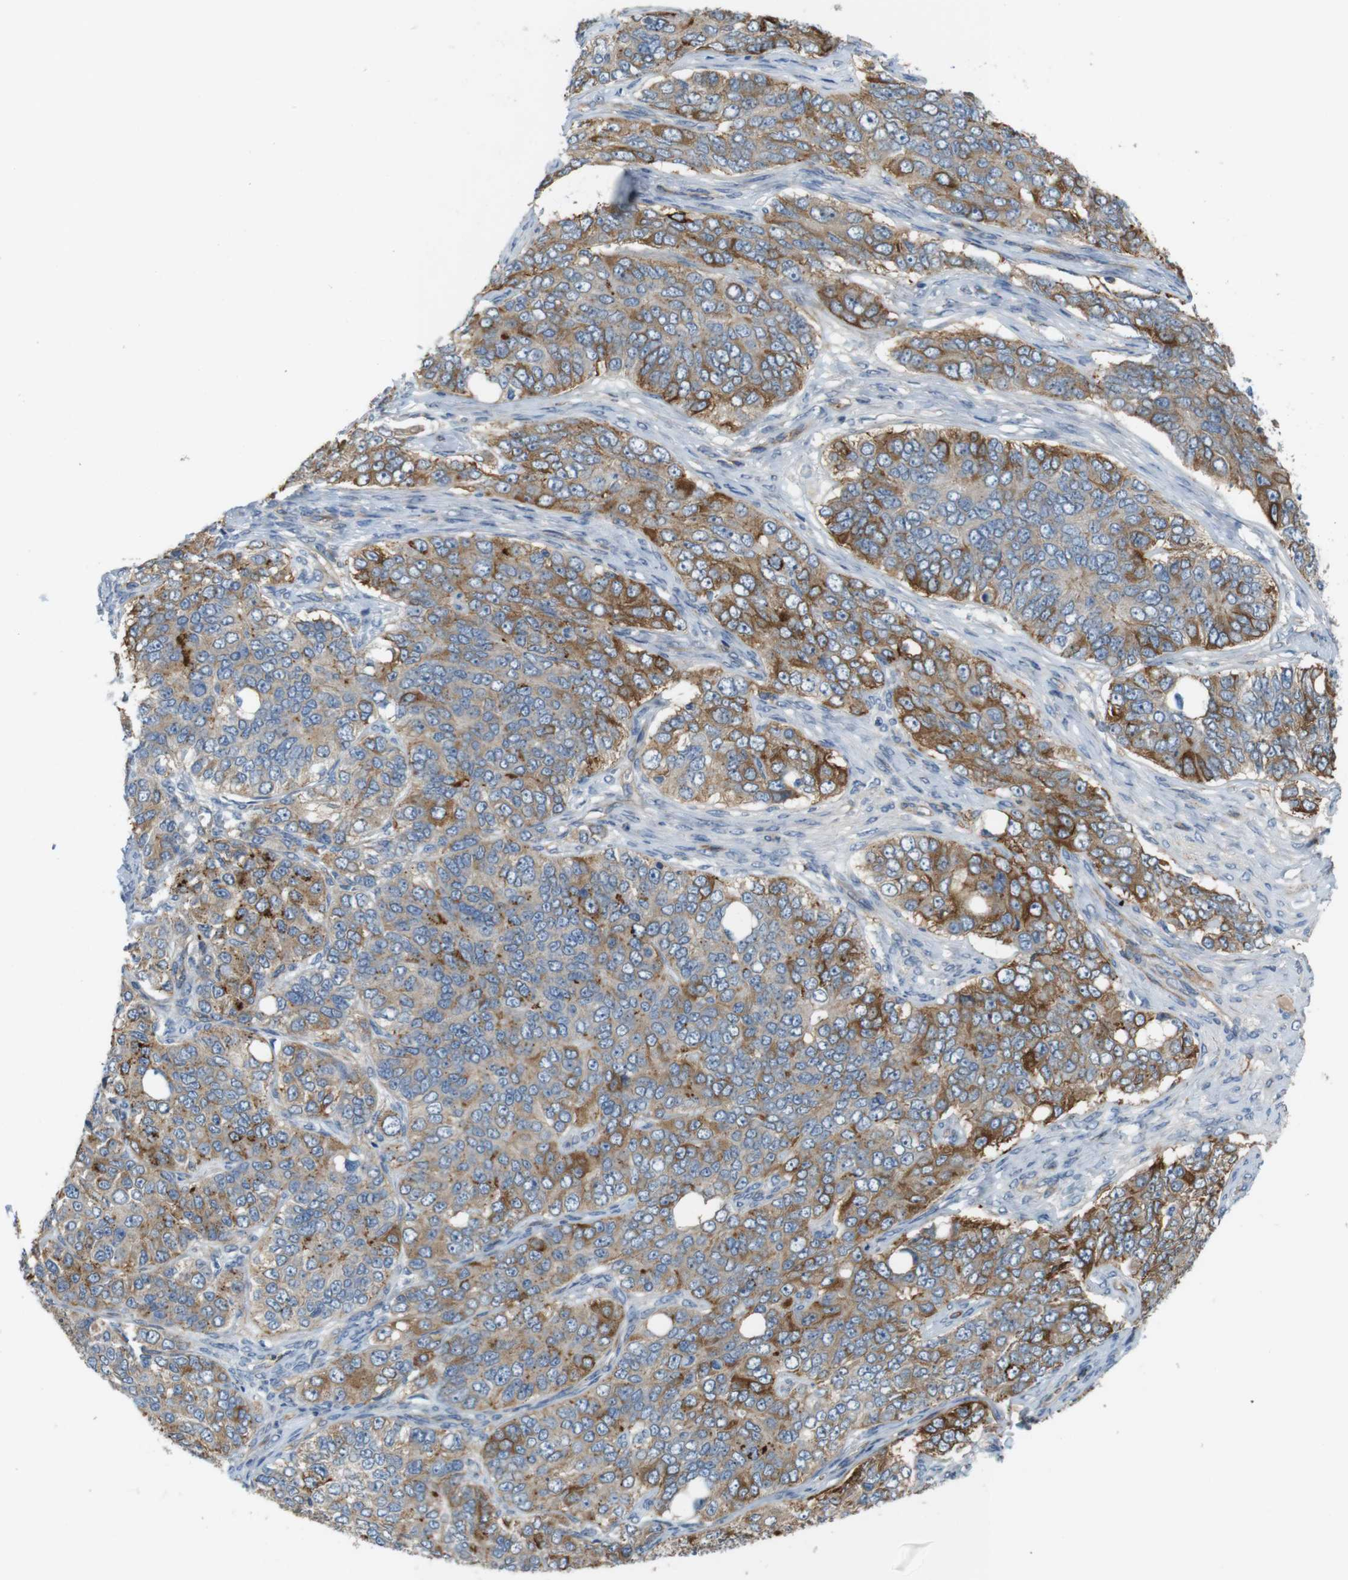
{"staining": {"intensity": "strong", "quantity": "<25%", "location": "cytoplasmic/membranous"}, "tissue": "ovarian cancer", "cell_type": "Tumor cells", "image_type": "cancer", "snomed": [{"axis": "morphology", "description": "Carcinoma, endometroid"}, {"axis": "topography", "description": "Ovary"}], "caption": "DAB (3,3'-diaminobenzidine) immunohistochemical staining of ovarian endometroid carcinoma exhibits strong cytoplasmic/membranous protein staining in about <25% of tumor cells.", "gene": "BVES", "patient": {"sex": "female", "age": 51}}